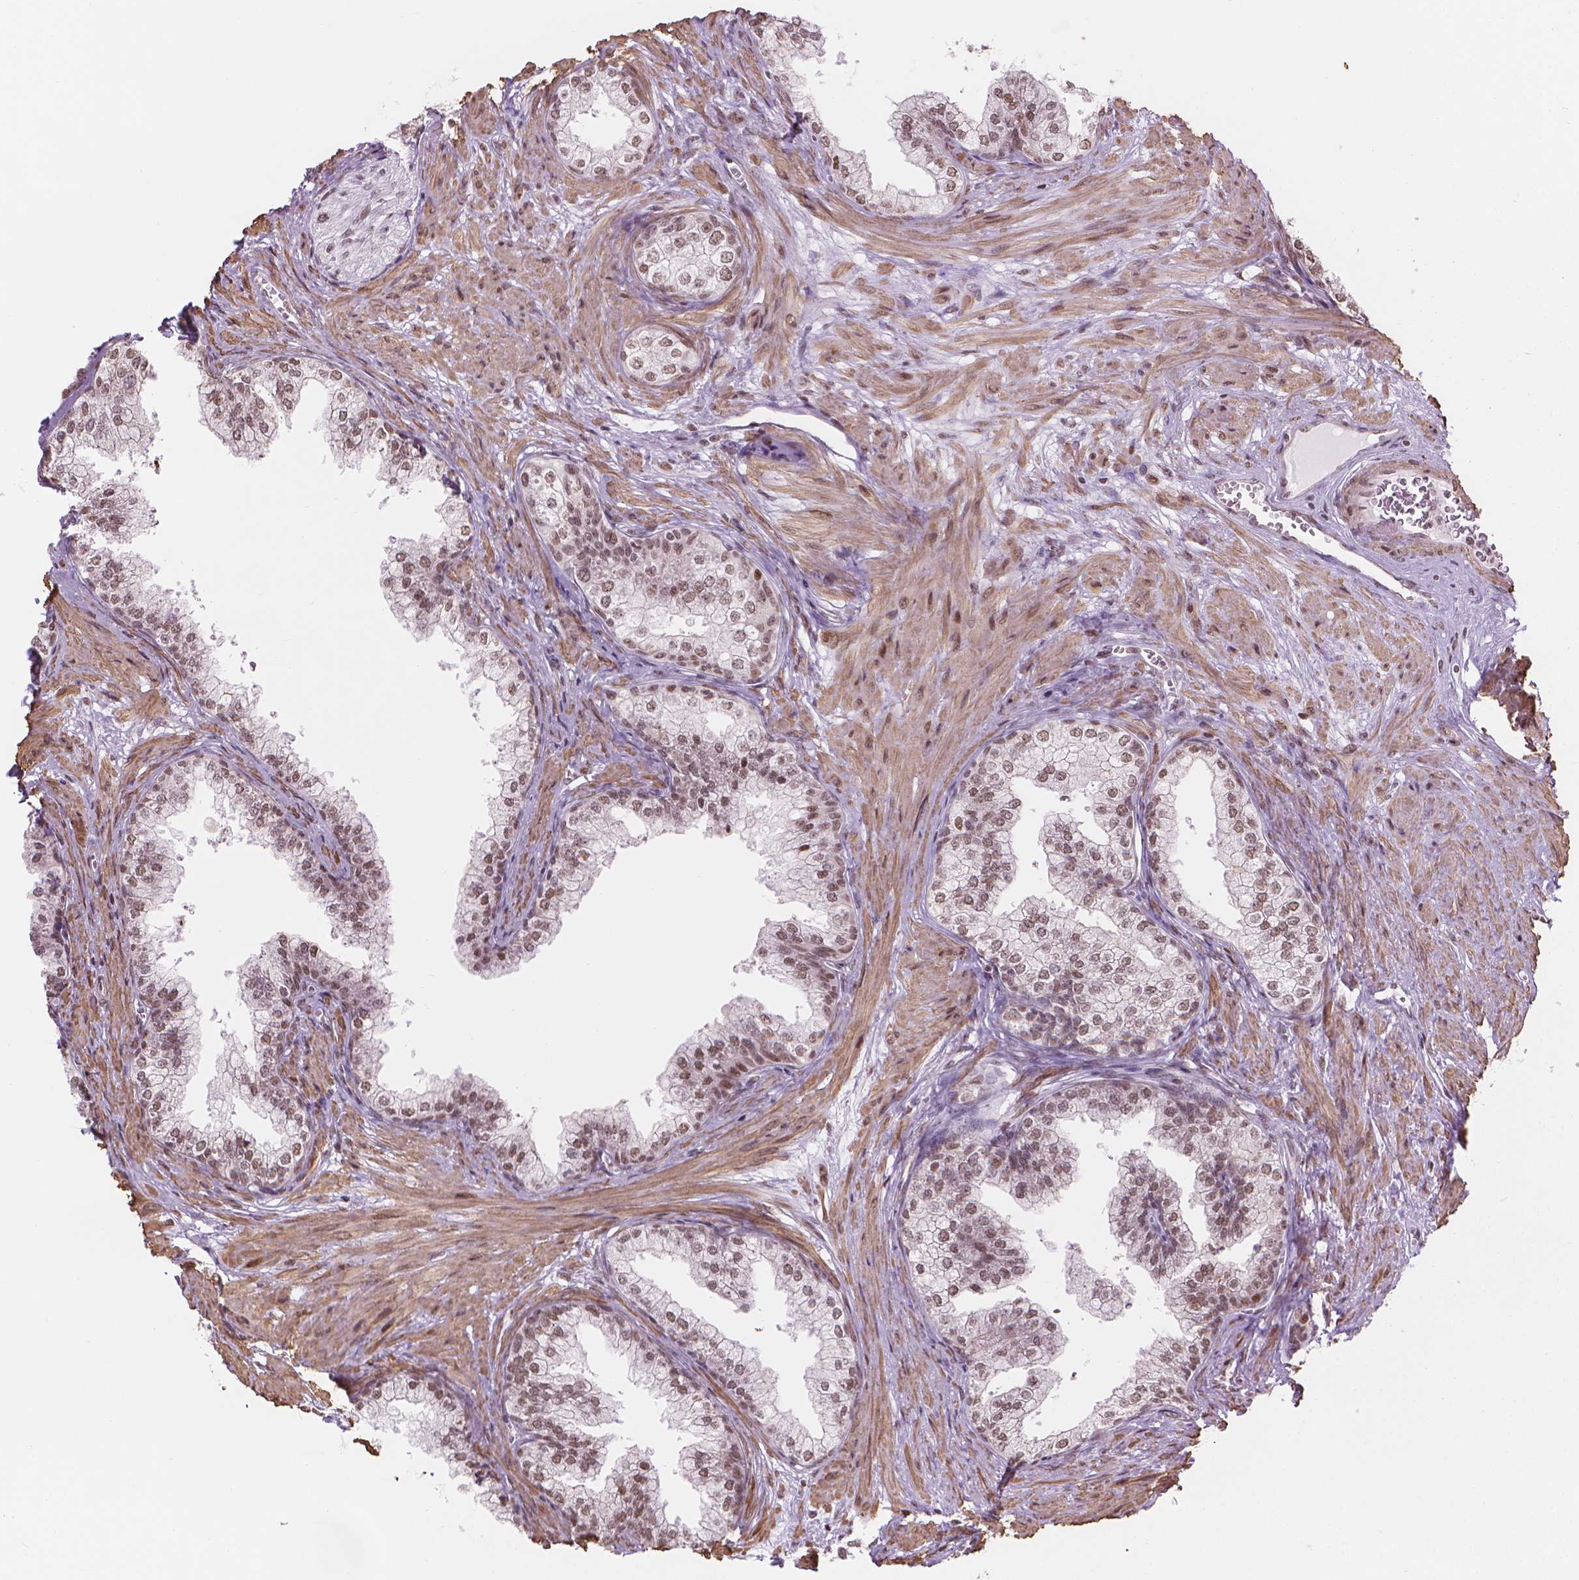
{"staining": {"intensity": "moderate", "quantity": "25%-75%", "location": "nuclear"}, "tissue": "prostate", "cell_type": "Glandular cells", "image_type": "normal", "snomed": [{"axis": "morphology", "description": "Normal tissue, NOS"}, {"axis": "topography", "description": "Prostate"}], "caption": "A brown stain highlights moderate nuclear positivity of a protein in glandular cells of benign human prostate. (IHC, brightfield microscopy, high magnification).", "gene": "HOXD4", "patient": {"sex": "male", "age": 79}}